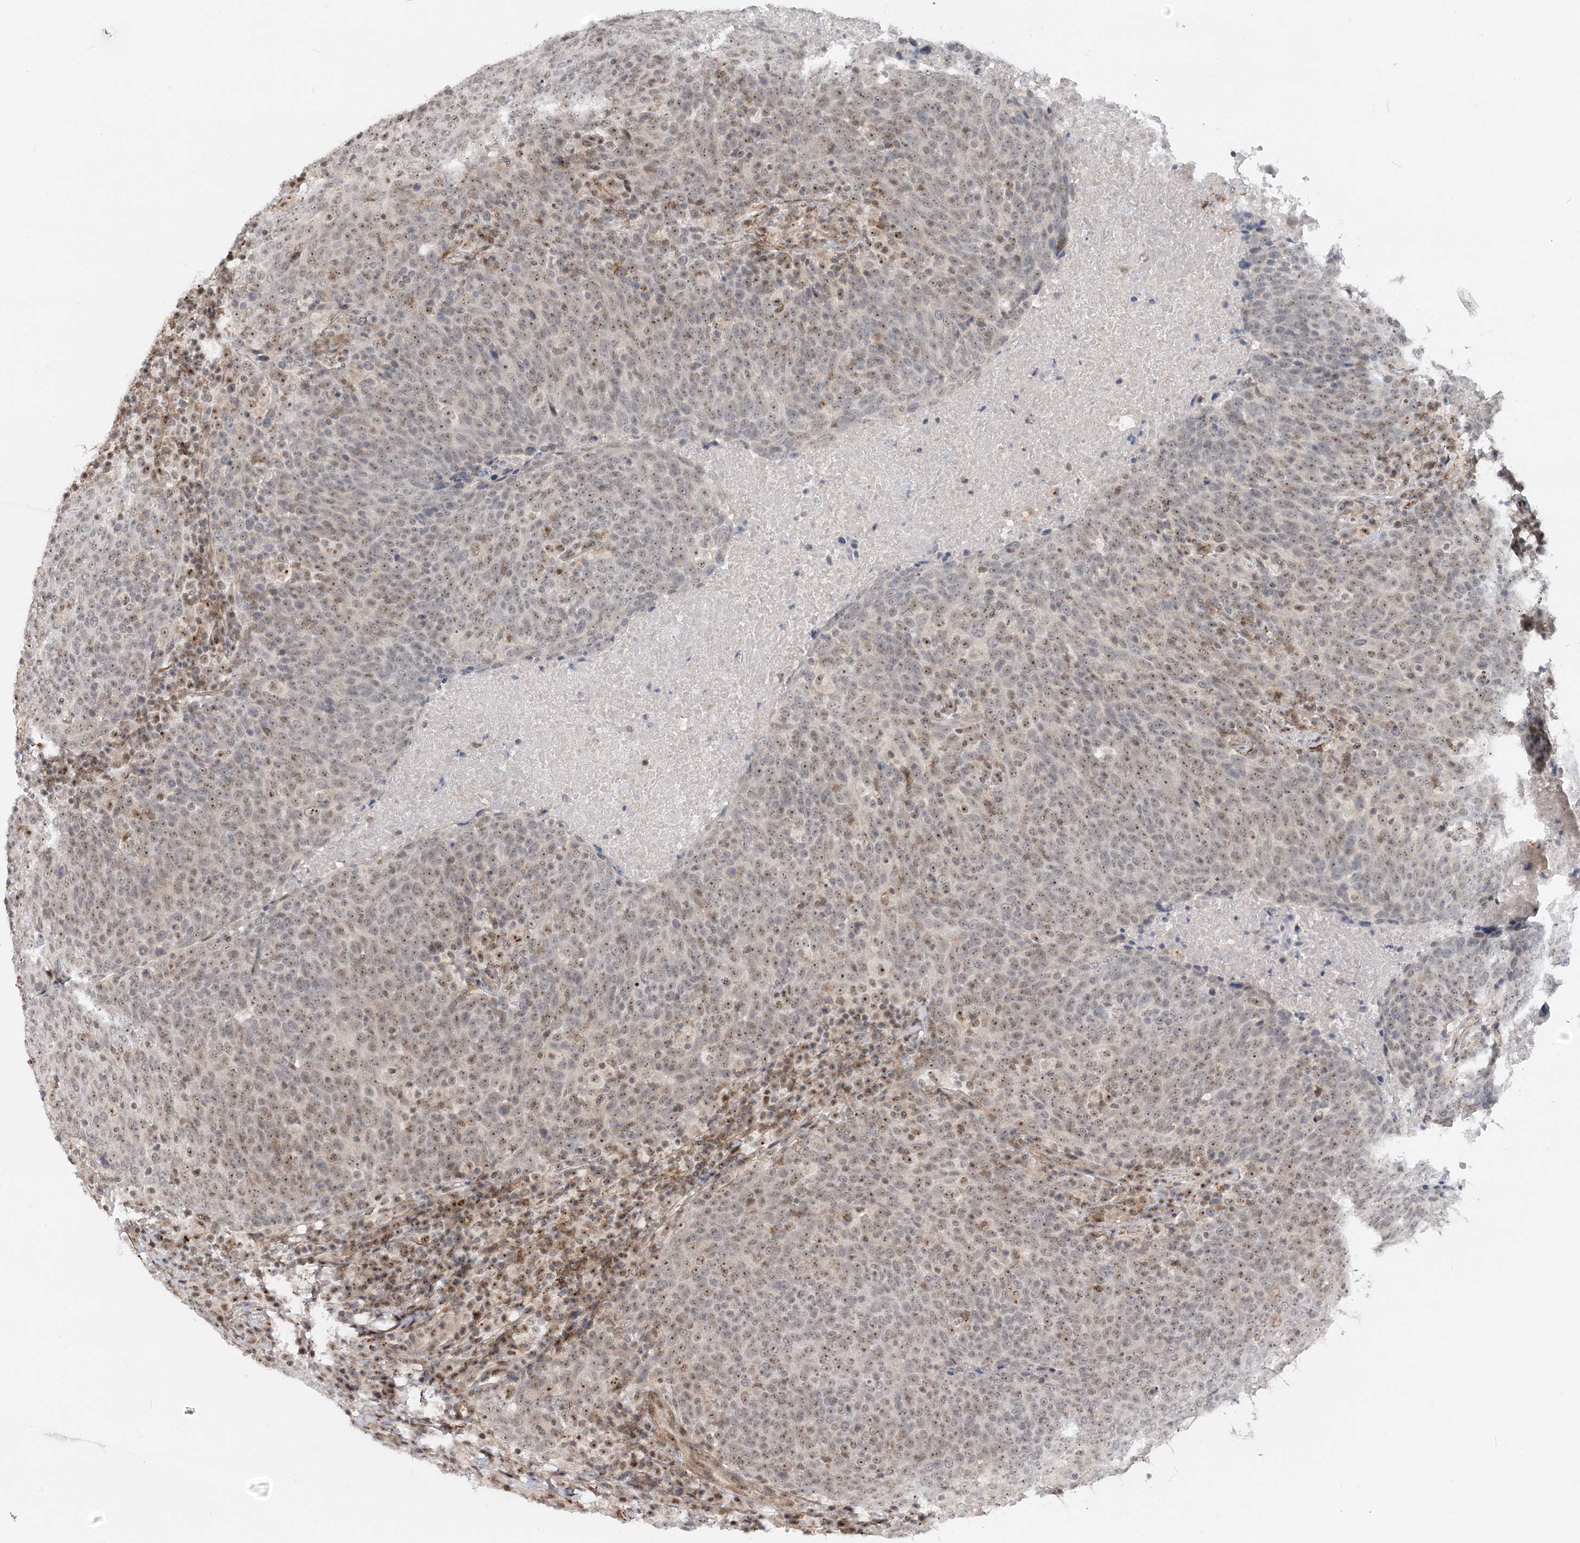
{"staining": {"intensity": "moderate", "quantity": "25%-75%", "location": "nuclear"}, "tissue": "head and neck cancer", "cell_type": "Tumor cells", "image_type": "cancer", "snomed": [{"axis": "morphology", "description": "Squamous cell carcinoma, NOS"}, {"axis": "morphology", "description": "Squamous cell carcinoma, metastatic, NOS"}, {"axis": "topography", "description": "Lymph node"}, {"axis": "topography", "description": "Head-Neck"}], "caption": "This is a micrograph of immunohistochemistry (IHC) staining of head and neck cancer, which shows moderate positivity in the nuclear of tumor cells.", "gene": "GNL3L", "patient": {"sex": "male", "age": 62}}